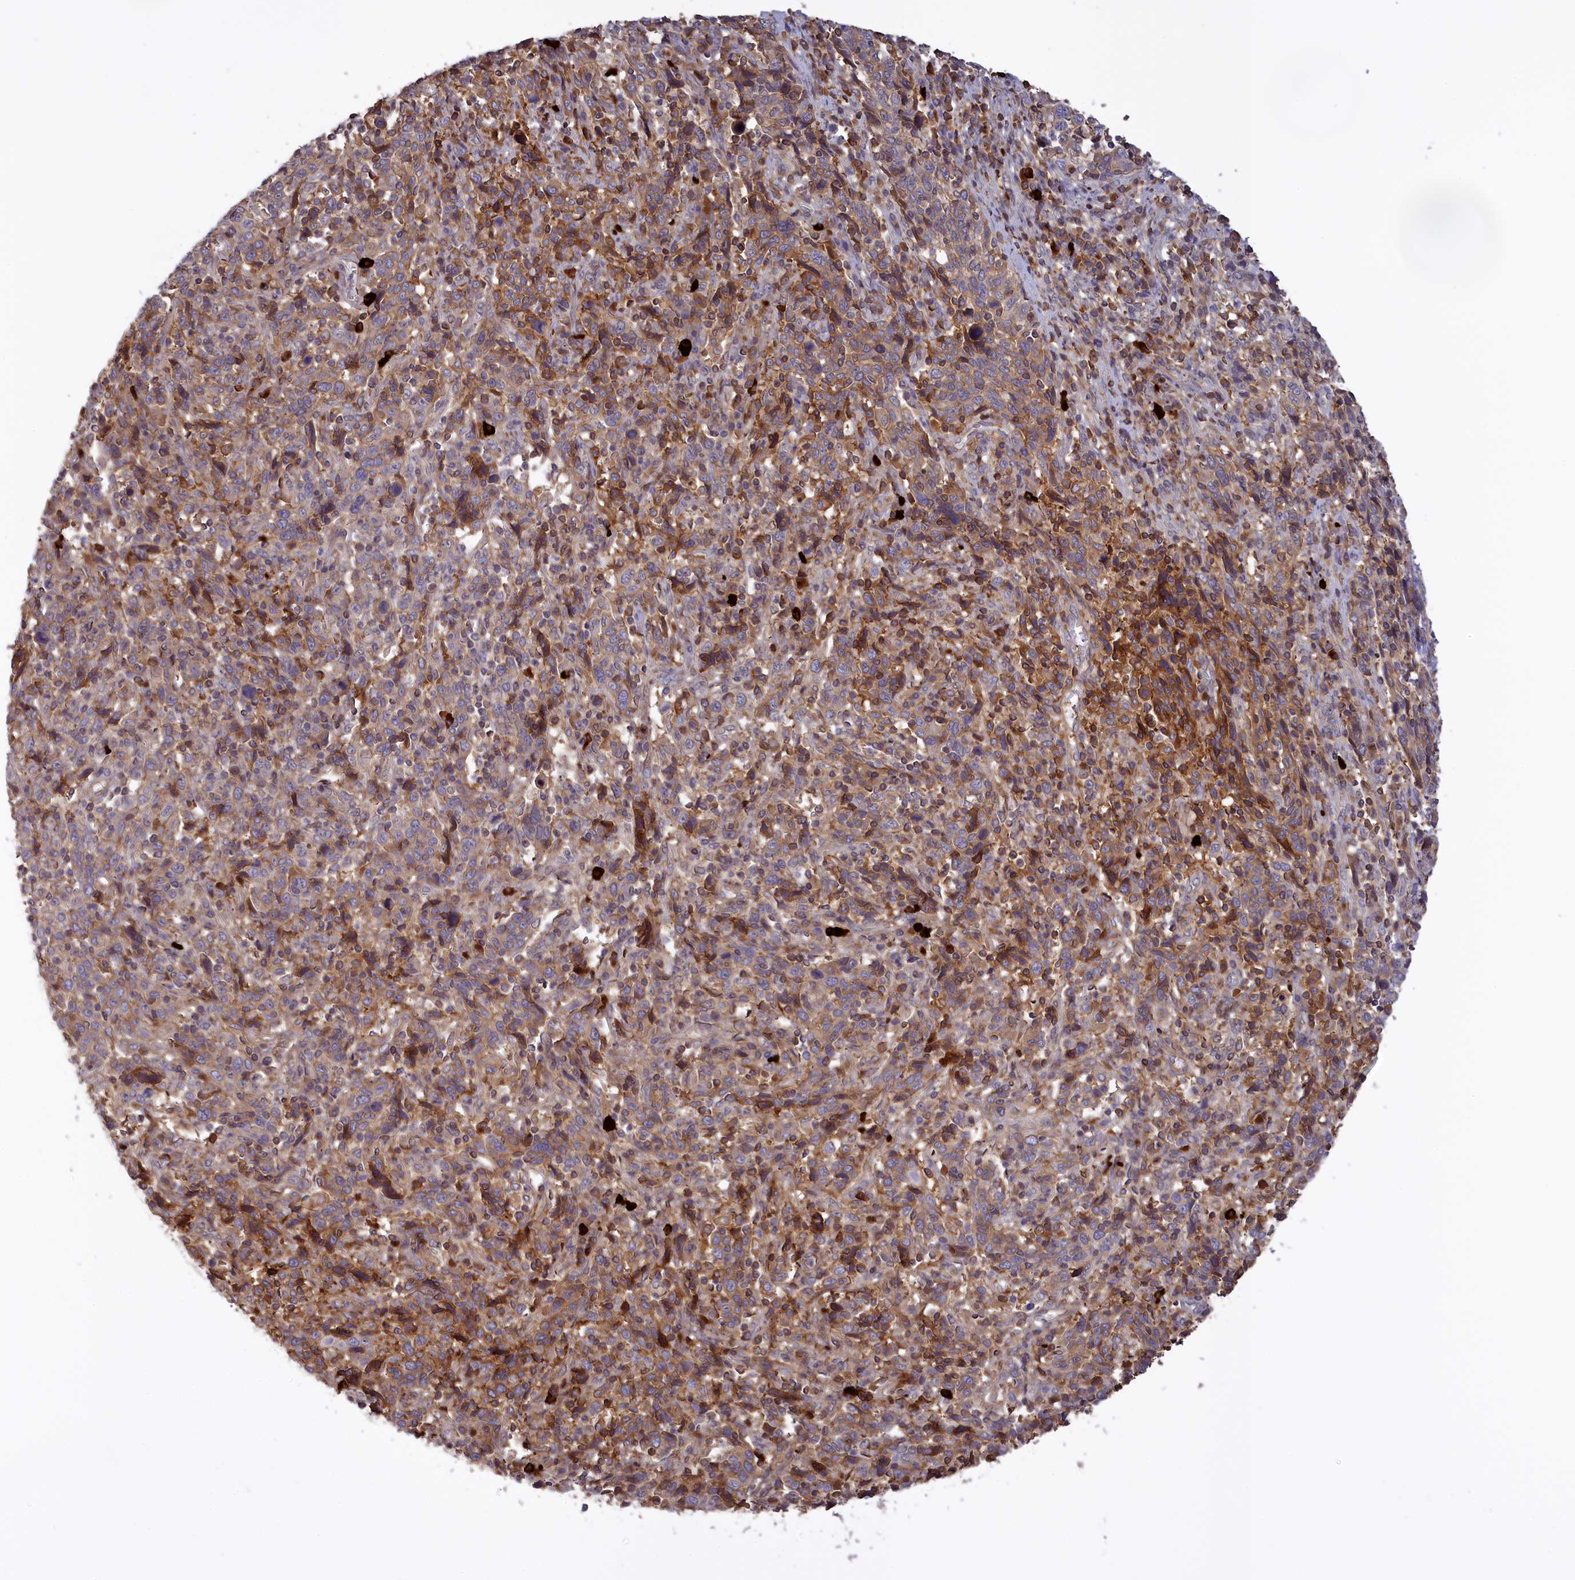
{"staining": {"intensity": "moderate", "quantity": "<25%", "location": "cytoplasmic/membranous"}, "tissue": "cervical cancer", "cell_type": "Tumor cells", "image_type": "cancer", "snomed": [{"axis": "morphology", "description": "Squamous cell carcinoma, NOS"}, {"axis": "topography", "description": "Cervix"}], "caption": "Cervical cancer stained with IHC displays moderate cytoplasmic/membranous positivity in approximately <25% of tumor cells. The staining was performed using DAB (3,3'-diaminobenzidine) to visualize the protein expression in brown, while the nuclei were stained in blue with hematoxylin (Magnification: 20x).", "gene": "RRAD", "patient": {"sex": "female", "age": 46}}